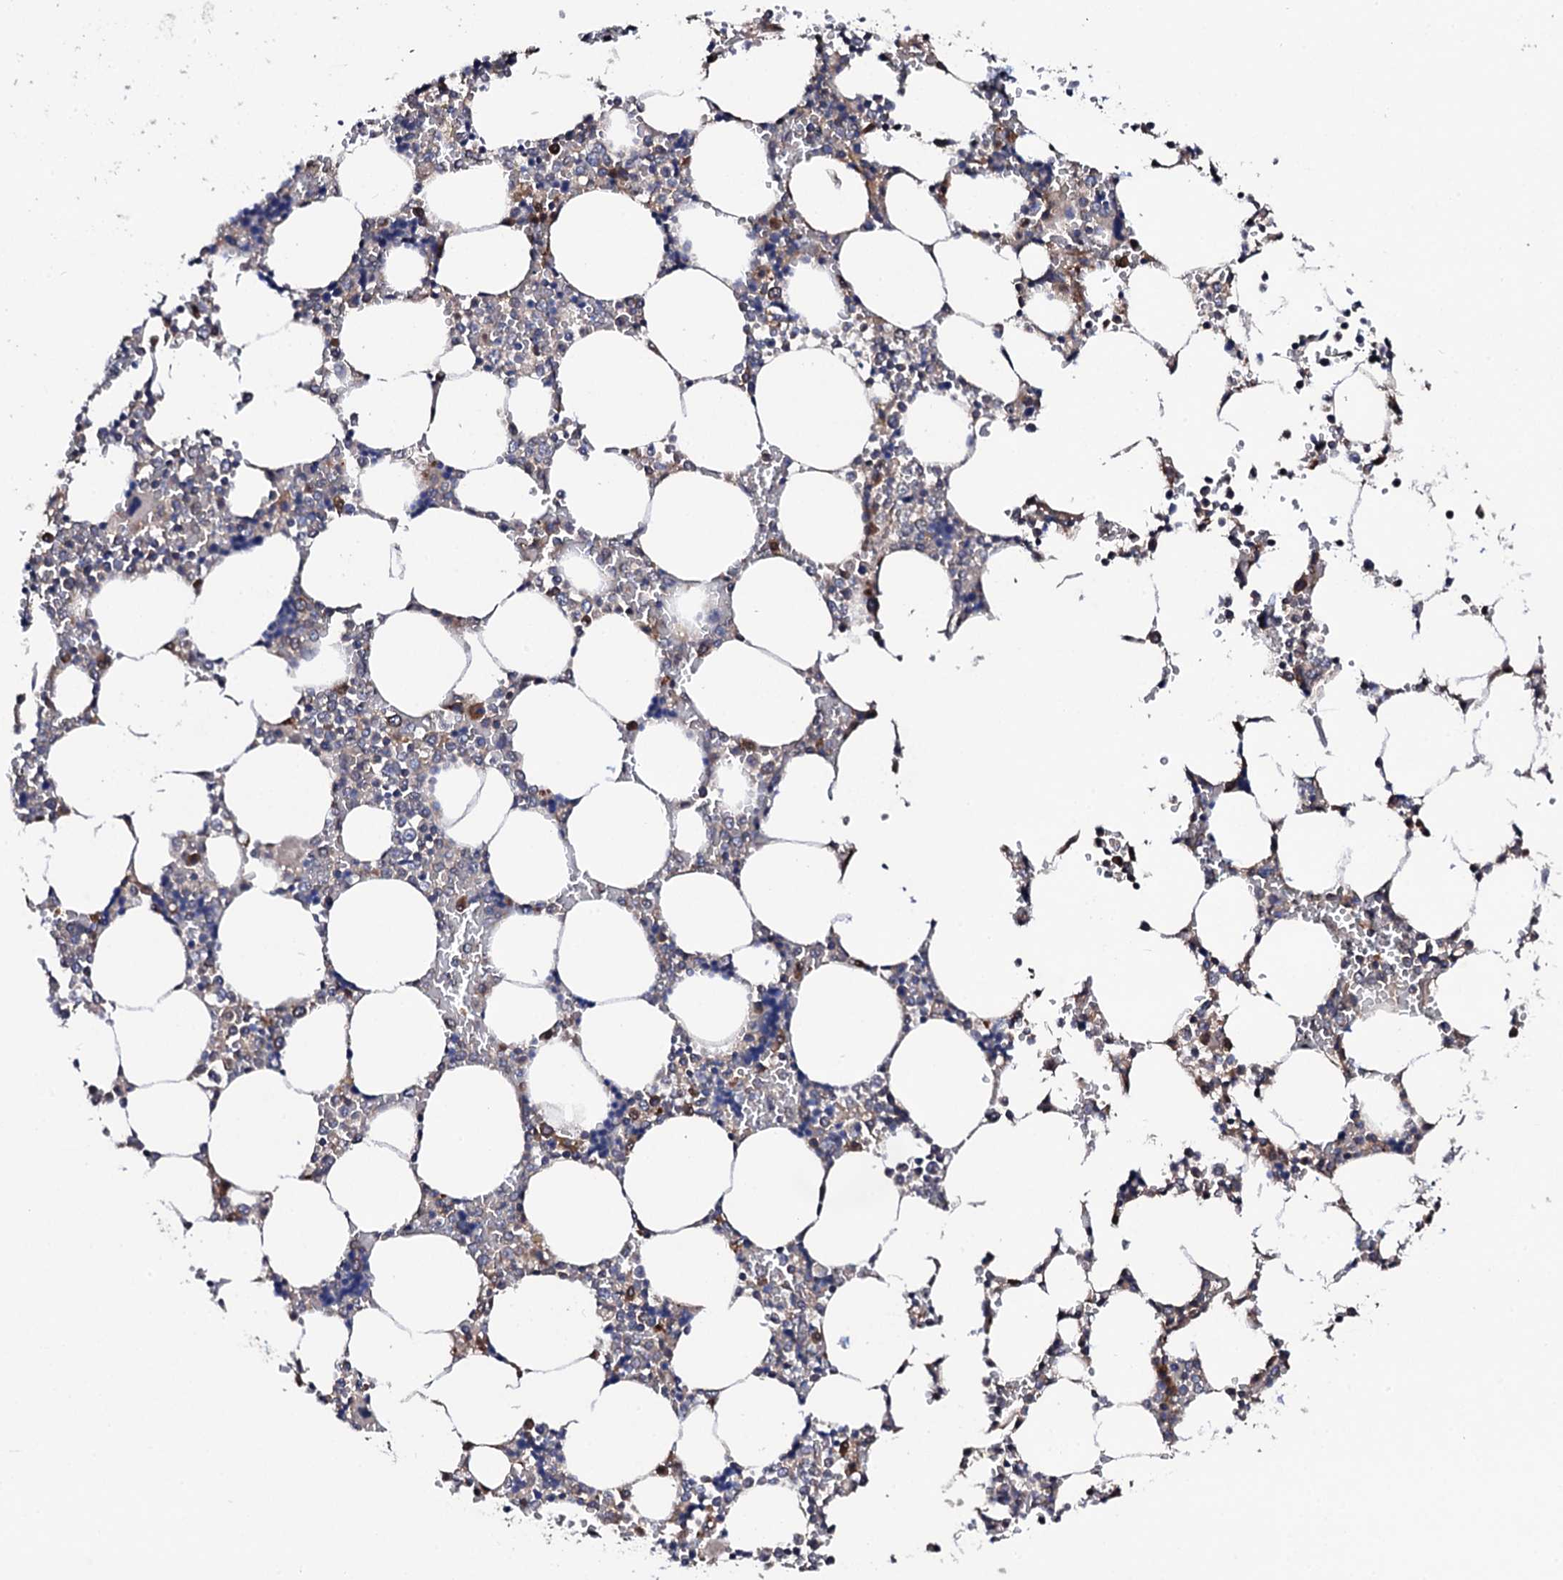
{"staining": {"intensity": "moderate", "quantity": "<25%", "location": "cytoplasmic/membranous,nuclear"}, "tissue": "bone marrow", "cell_type": "Hematopoietic cells", "image_type": "normal", "snomed": [{"axis": "morphology", "description": "Normal tissue, NOS"}, {"axis": "topography", "description": "Bone marrow"}], "caption": "Immunohistochemistry staining of benign bone marrow, which exhibits low levels of moderate cytoplasmic/membranous,nuclear positivity in about <25% of hematopoietic cells indicating moderate cytoplasmic/membranous,nuclear protein staining. The staining was performed using DAB (brown) for protein detection and nuclei were counterstained in hematoxylin (blue).", "gene": "IP6K1", "patient": {"sex": "male", "age": 64}}